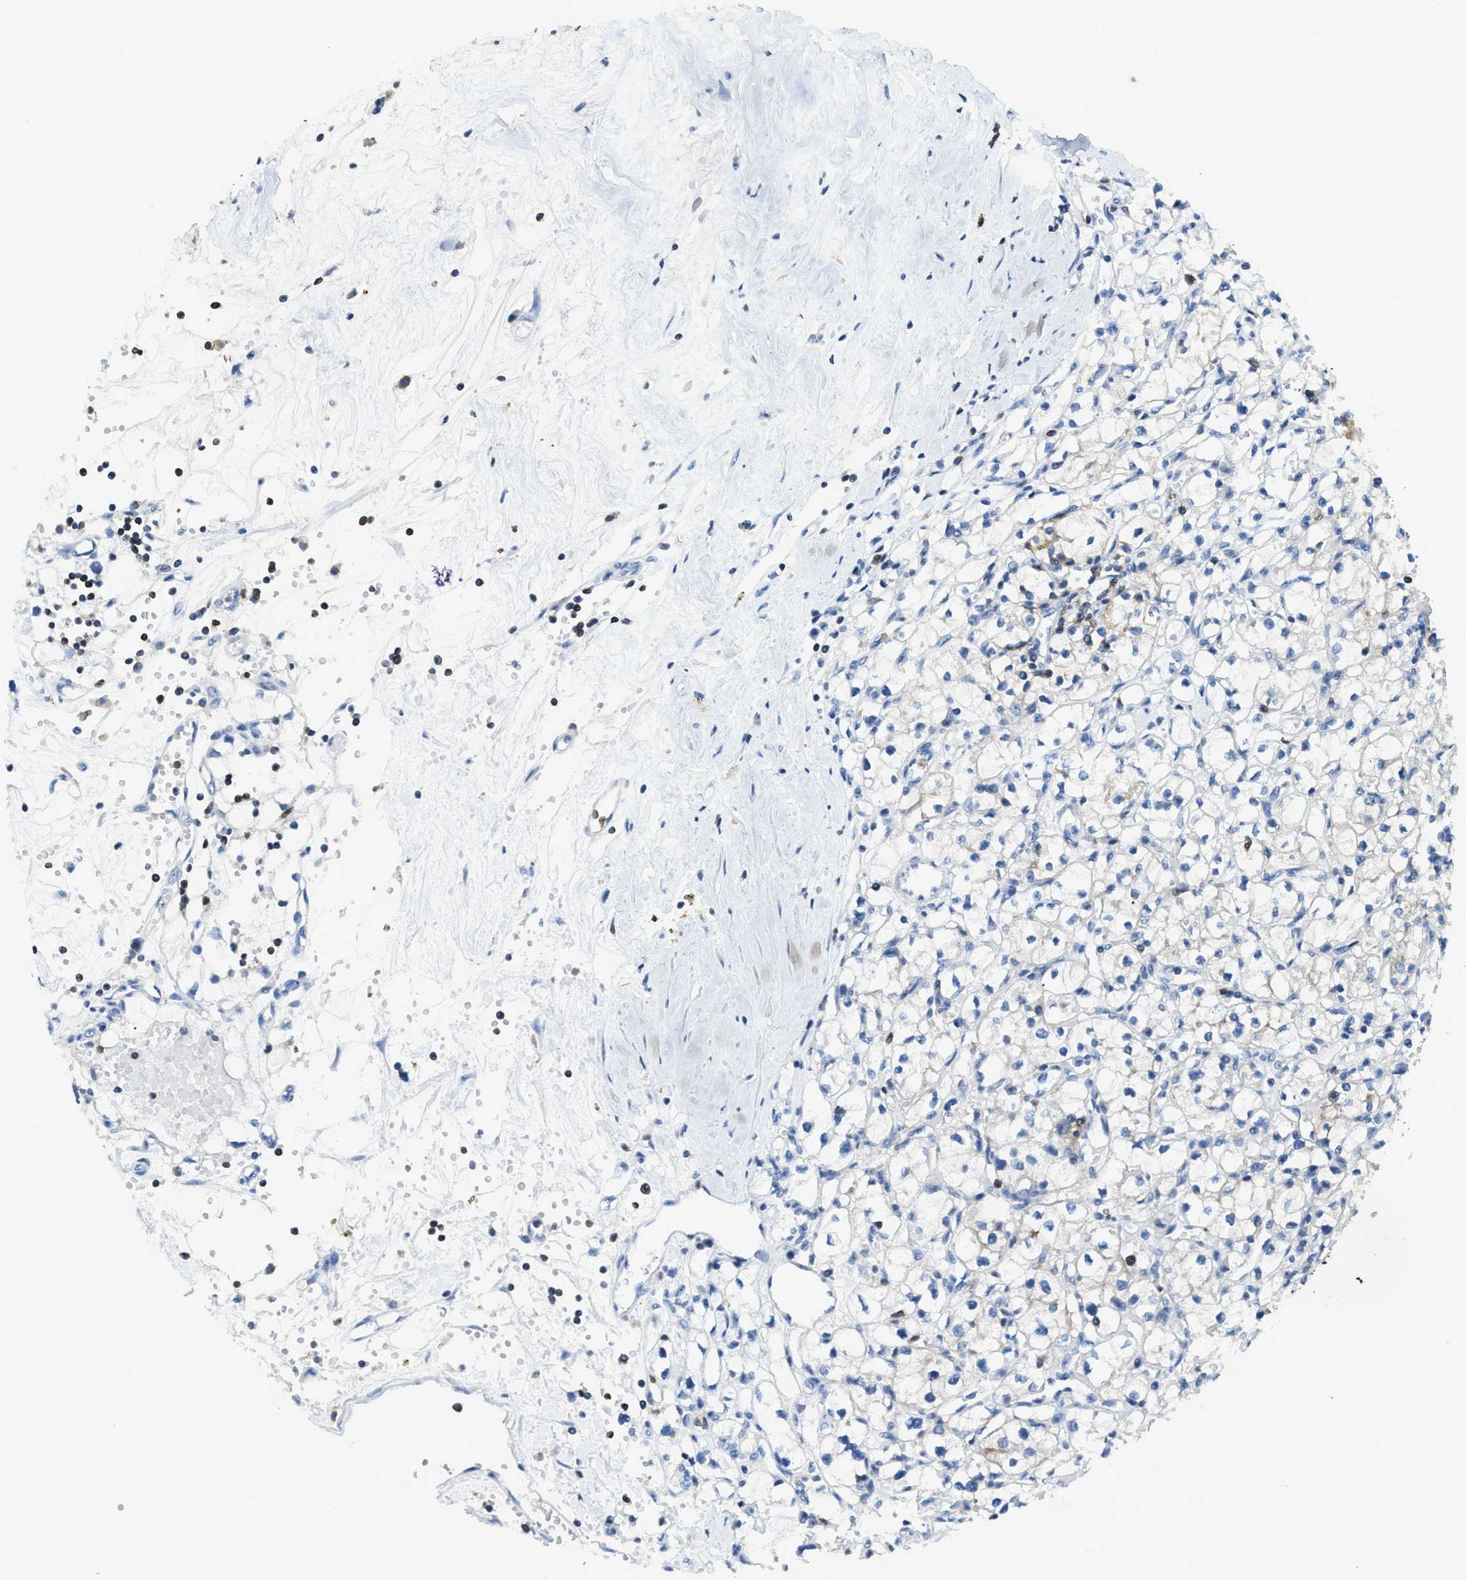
{"staining": {"intensity": "negative", "quantity": "none", "location": "none"}, "tissue": "renal cancer", "cell_type": "Tumor cells", "image_type": "cancer", "snomed": [{"axis": "morphology", "description": "Adenocarcinoma, NOS"}, {"axis": "topography", "description": "Kidney"}], "caption": "A high-resolution image shows IHC staining of renal cancer, which reveals no significant positivity in tumor cells. Brightfield microscopy of immunohistochemistry (IHC) stained with DAB (brown) and hematoxylin (blue), captured at high magnification.", "gene": "FAM151A", "patient": {"sex": "male", "age": 56}}